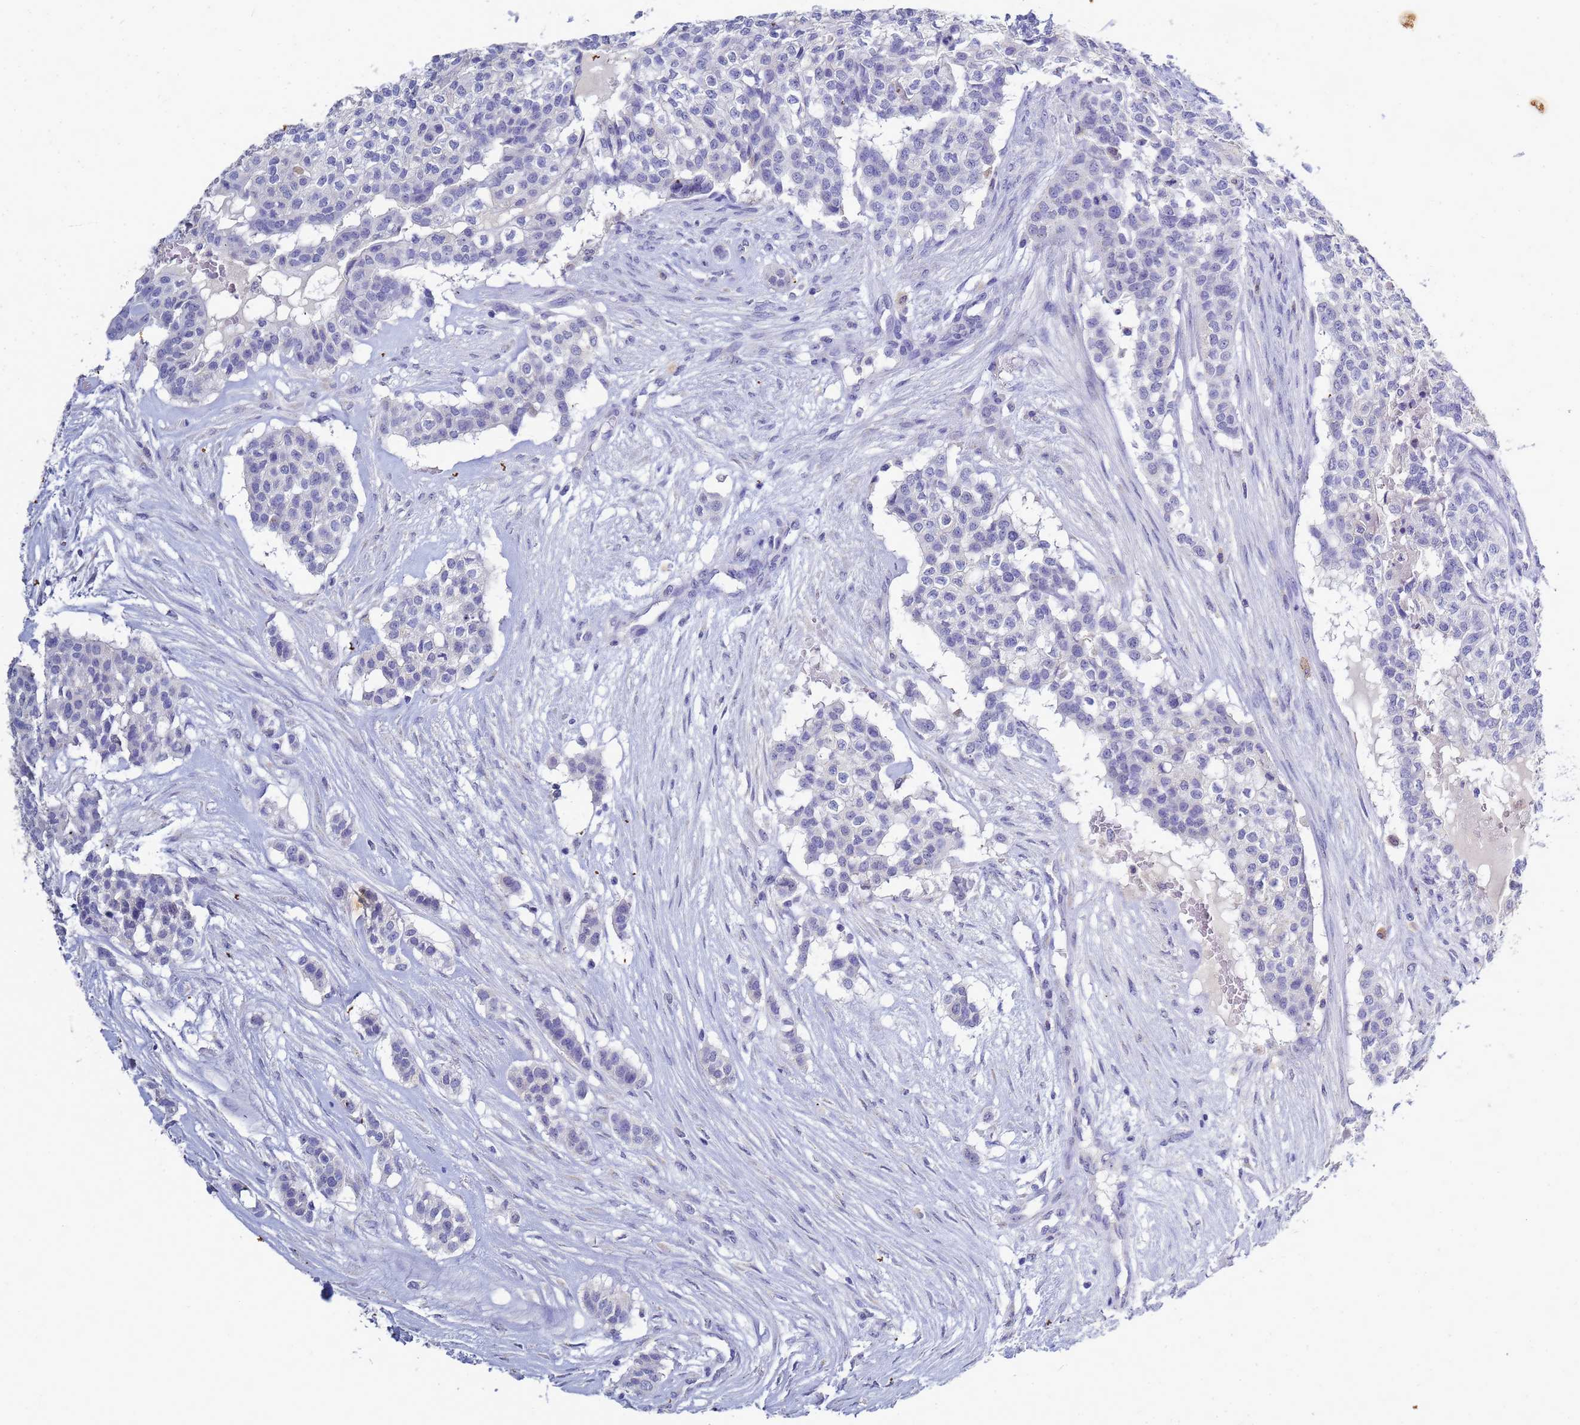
{"staining": {"intensity": "negative", "quantity": "none", "location": "none"}, "tissue": "head and neck cancer", "cell_type": "Tumor cells", "image_type": "cancer", "snomed": [{"axis": "morphology", "description": "Adenocarcinoma, NOS"}, {"axis": "topography", "description": "Head-Neck"}], "caption": "Head and neck cancer (adenocarcinoma) was stained to show a protein in brown. There is no significant expression in tumor cells.", "gene": "B3GNT8", "patient": {"sex": "male", "age": 81}}